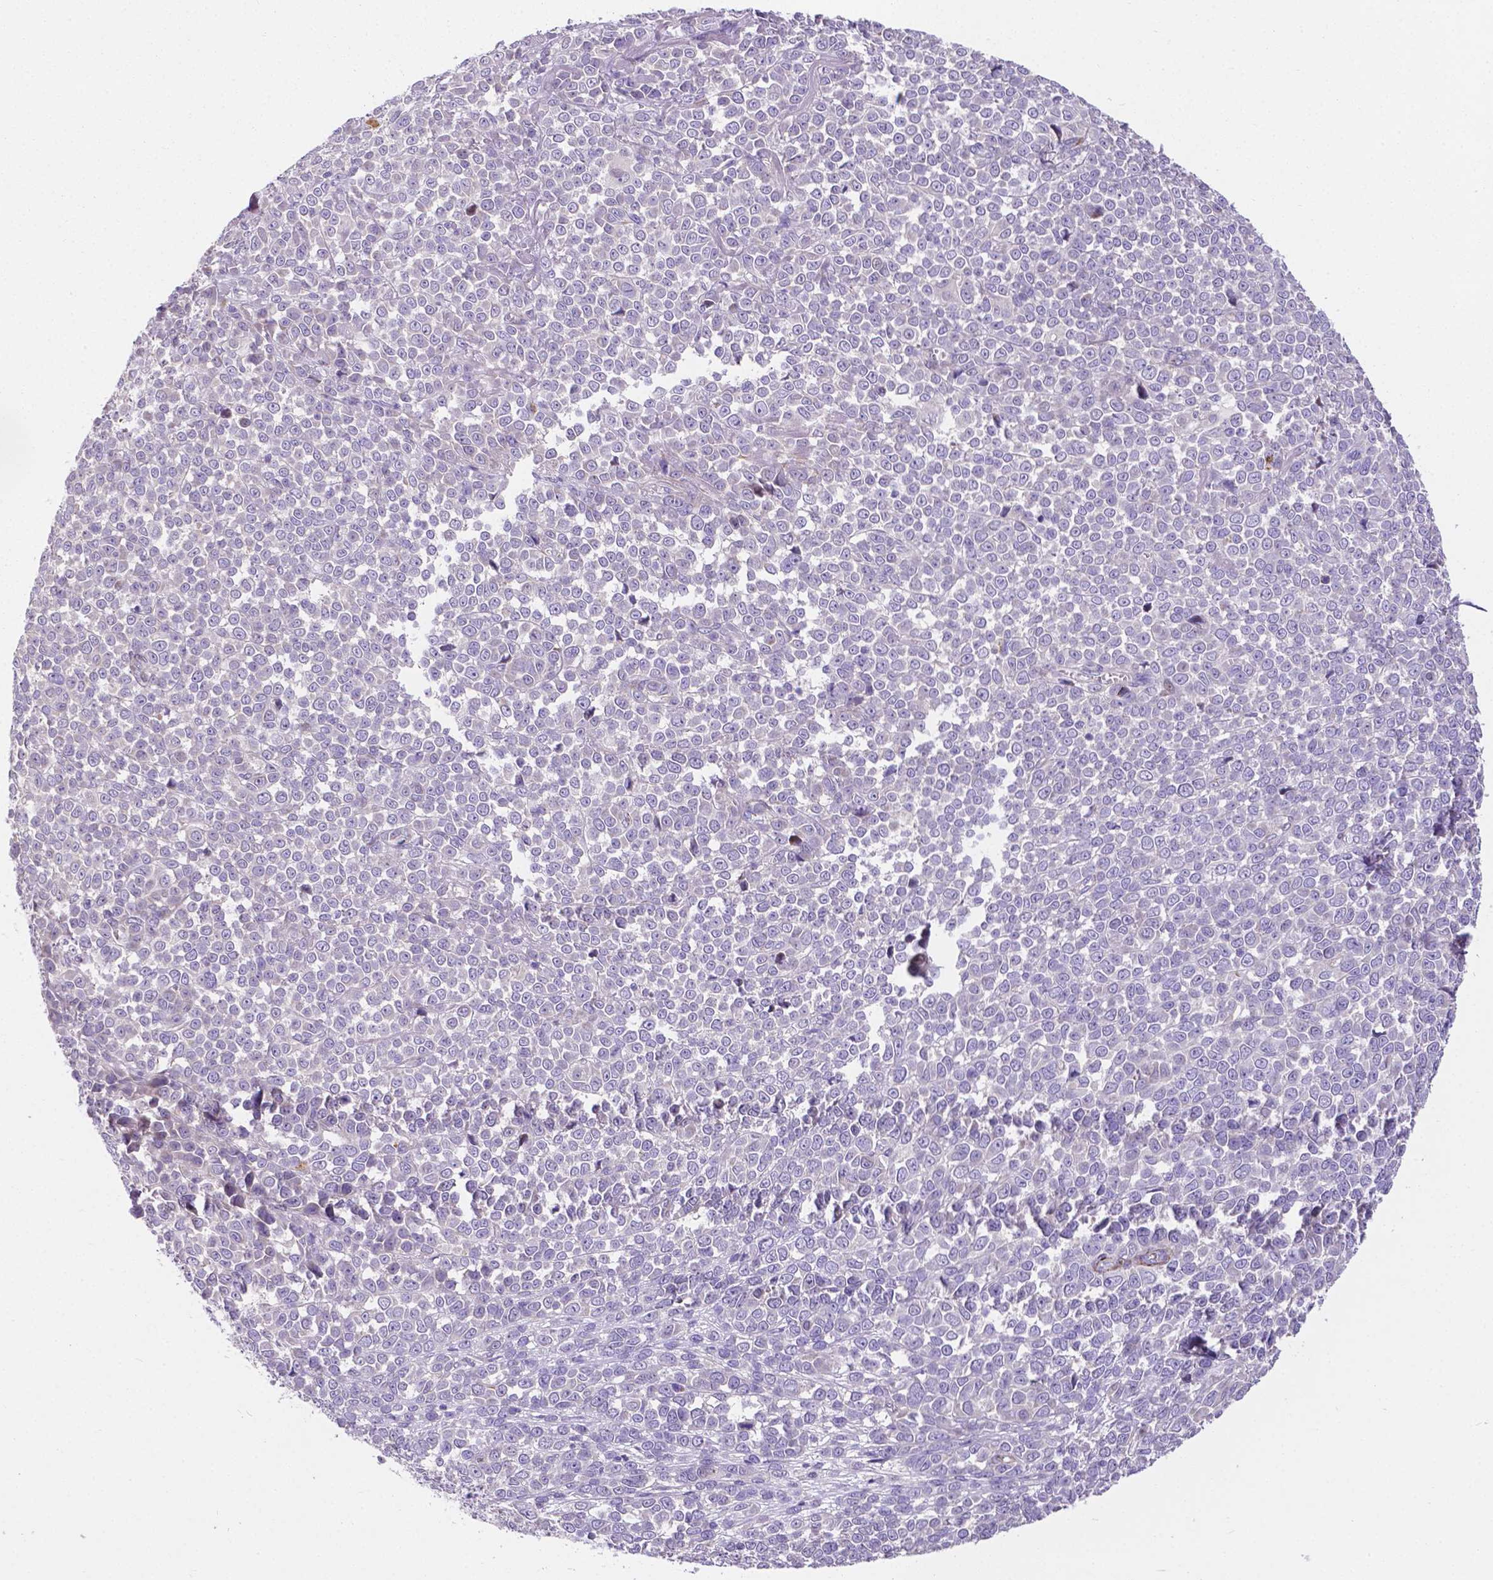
{"staining": {"intensity": "negative", "quantity": "none", "location": "none"}, "tissue": "melanoma", "cell_type": "Tumor cells", "image_type": "cancer", "snomed": [{"axis": "morphology", "description": "Malignant melanoma, NOS"}, {"axis": "topography", "description": "Skin"}], "caption": "Photomicrograph shows no significant protein positivity in tumor cells of malignant melanoma.", "gene": "PFKFB4", "patient": {"sex": "female", "age": 95}}